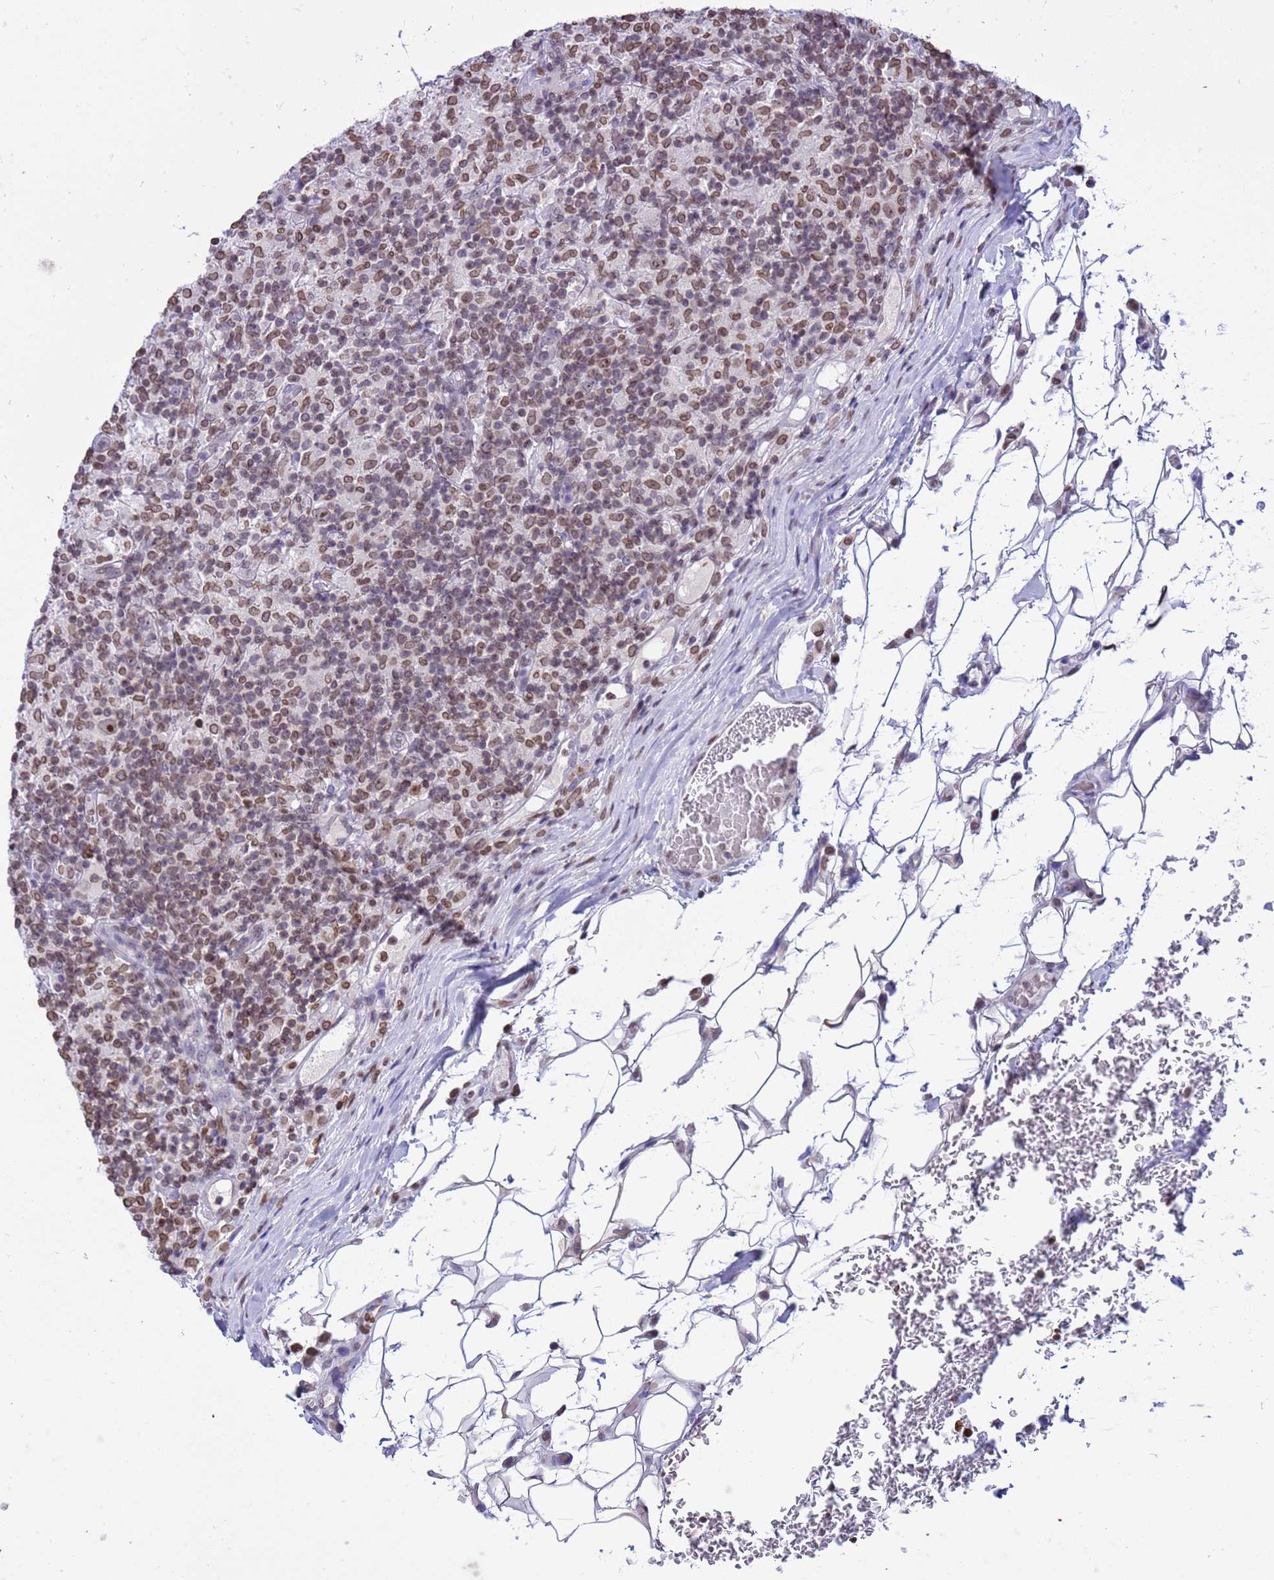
{"staining": {"intensity": "weak", "quantity": ">75%", "location": "nuclear"}, "tissue": "lymphoma", "cell_type": "Tumor cells", "image_type": "cancer", "snomed": [{"axis": "morphology", "description": "Hodgkin's disease, NOS"}, {"axis": "topography", "description": "Lymph node"}], "caption": "This is an image of IHC staining of lymphoma, which shows weak expression in the nuclear of tumor cells.", "gene": "DHX37", "patient": {"sex": "male", "age": 70}}